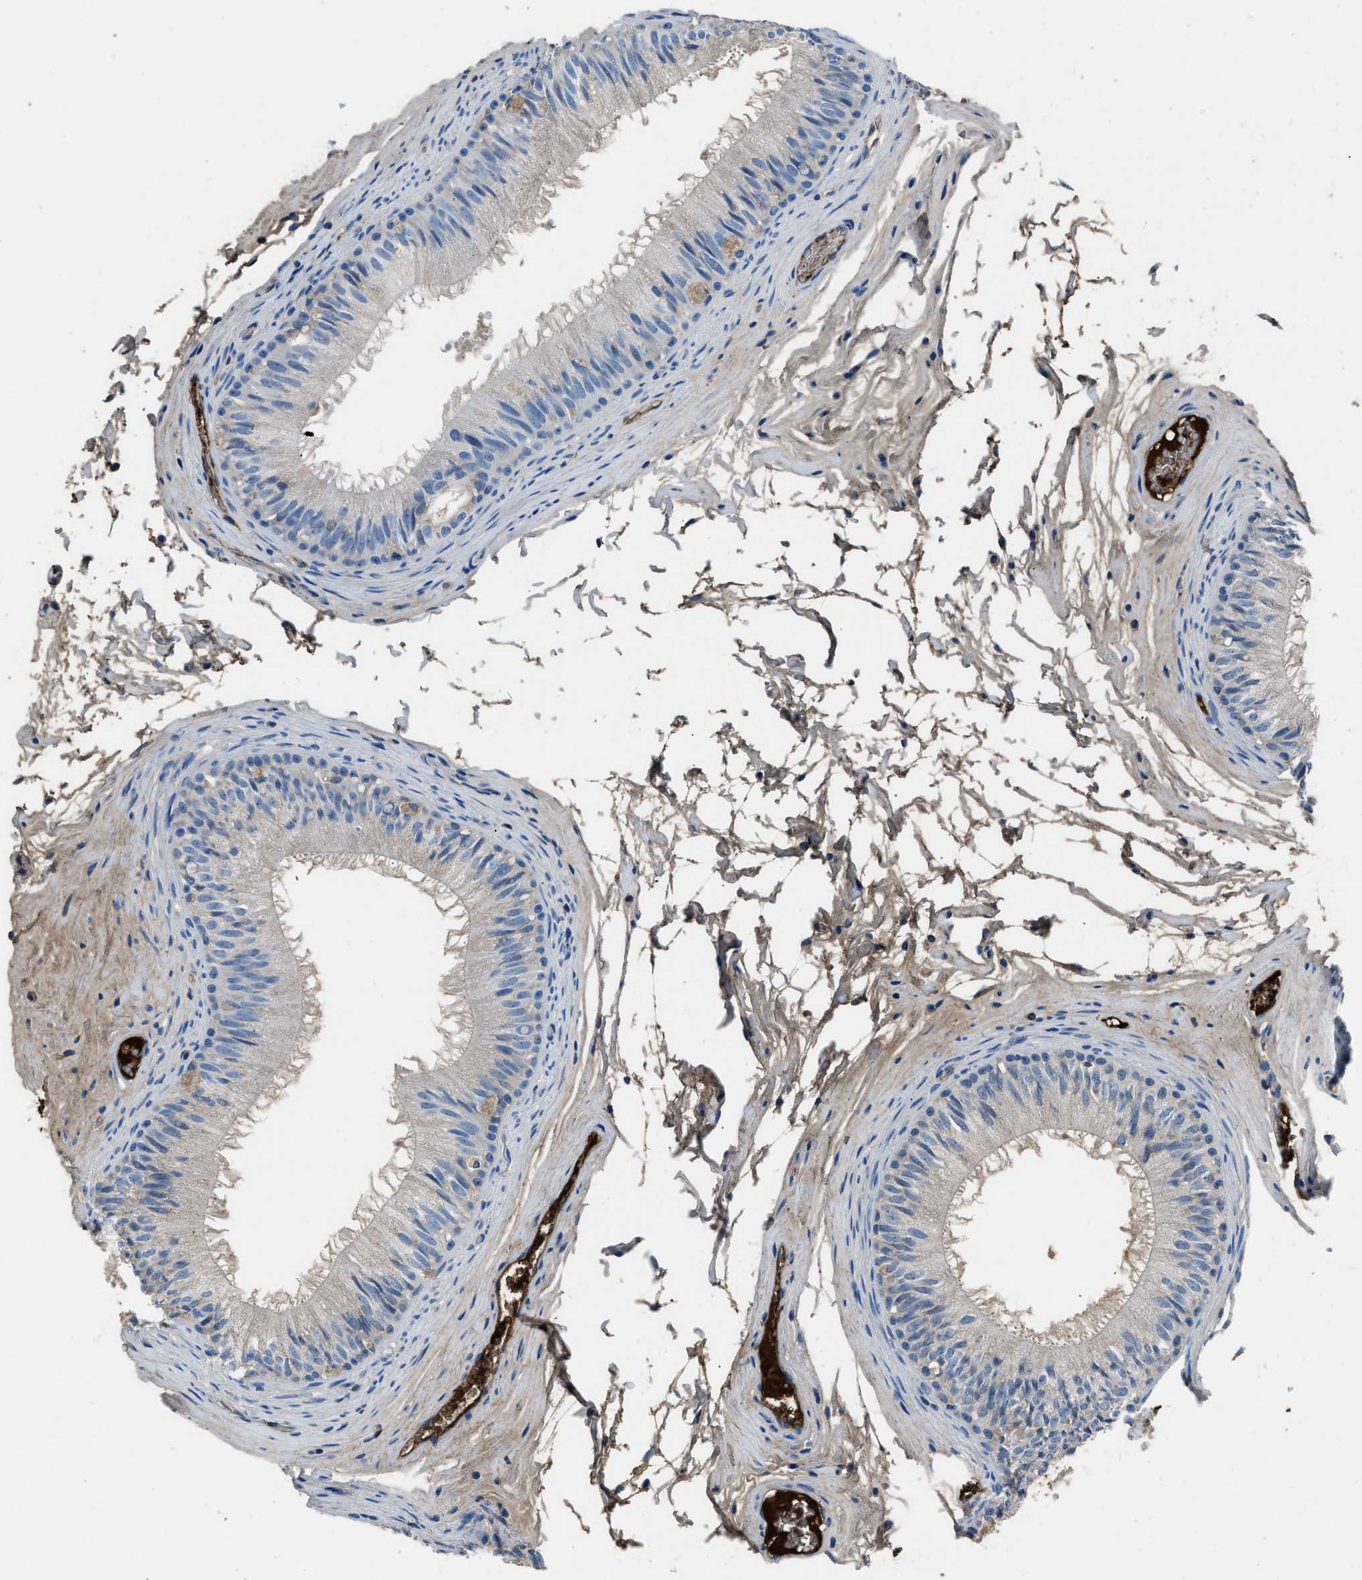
{"staining": {"intensity": "weak", "quantity": "<25%", "location": "cytoplasmic/membranous"}, "tissue": "epididymis", "cell_type": "Glandular cells", "image_type": "normal", "snomed": [{"axis": "morphology", "description": "Normal tissue, NOS"}, {"axis": "topography", "description": "Testis"}, {"axis": "topography", "description": "Epididymis"}], "caption": "High power microscopy histopathology image of an immunohistochemistry (IHC) micrograph of benign epididymis, revealing no significant expression in glandular cells.", "gene": "STC1", "patient": {"sex": "male", "age": 36}}